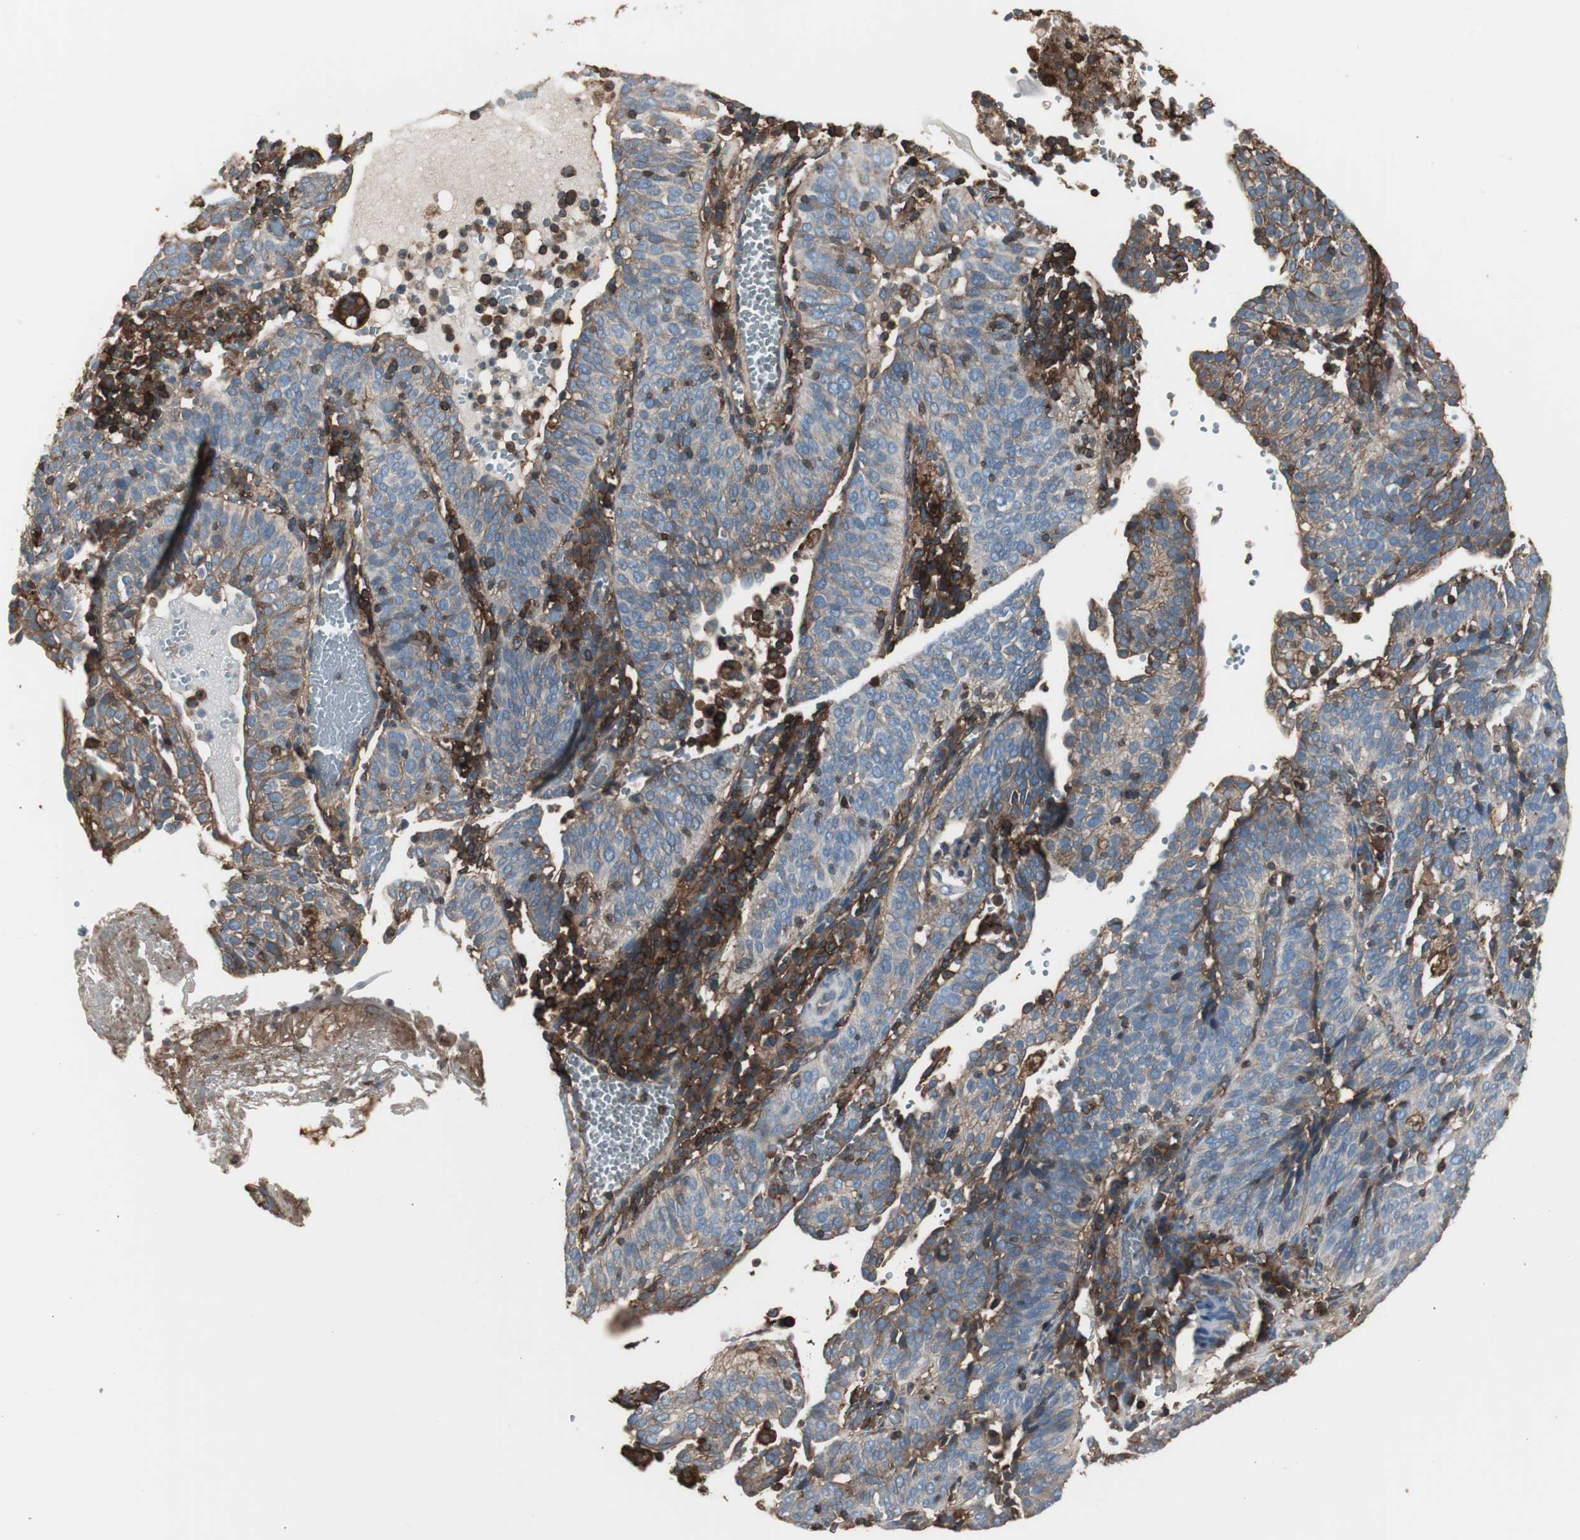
{"staining": {"intensity": "moderate", "quantity": "<25%", "location": "cytoplasmic/membranous"}, "tissue": "cervical cancer", "cell_type": "Tumor cells", "image_type": "cancer", "snomed": [{"axis": "morphology", "description": "Squamous cell carcinoma, NOS"}, {"axis": "topography", "description": "Cervix"}], "caption": "Protein expression analysis of squamous cell carcinoma (cervical) shows moderate cytoplasmic/membranous positivity in about <25% of tumor cells.", "gene": "B2M", "patient": {"sex": "female", "age": 39}}